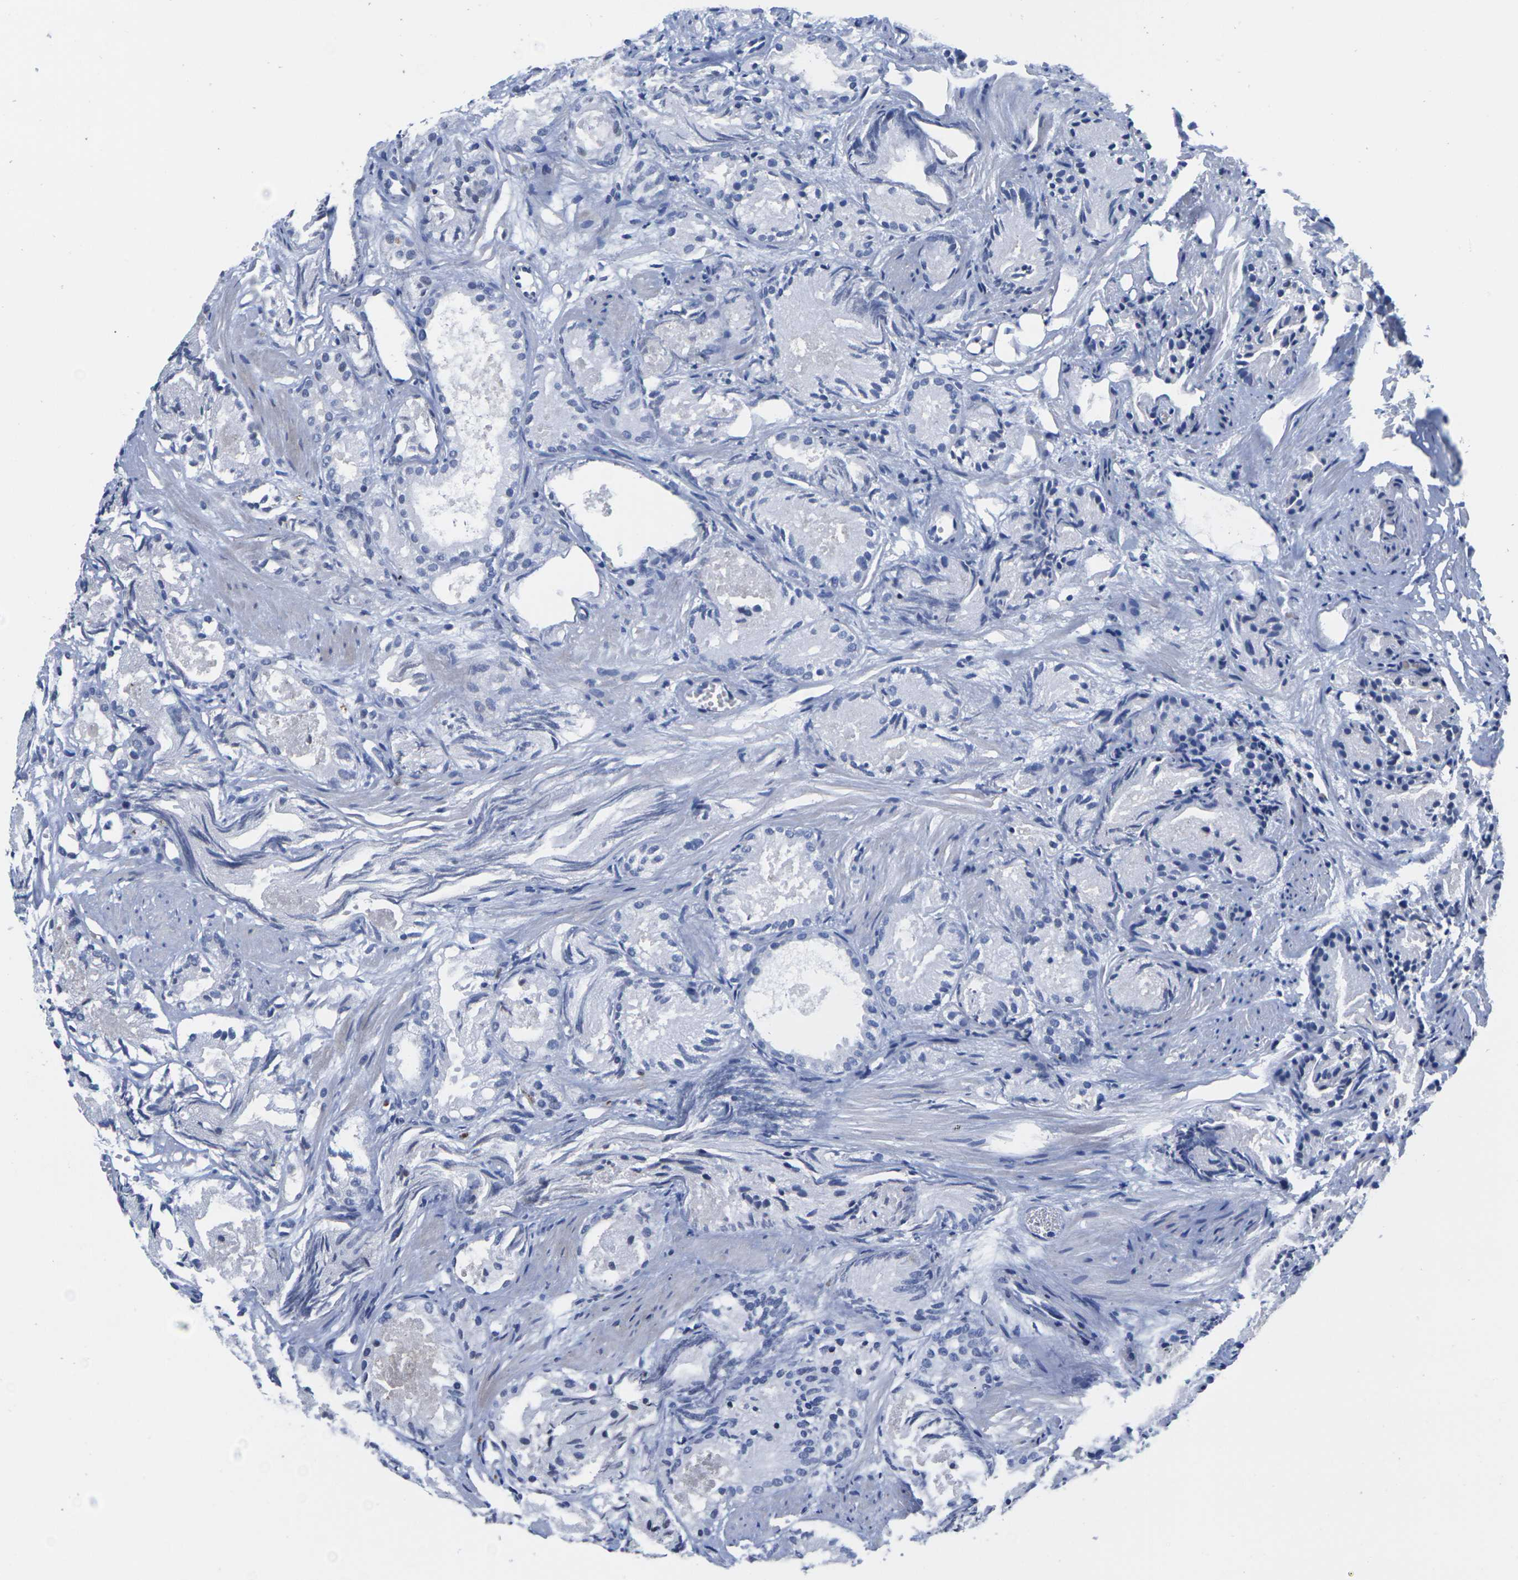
{"staining": {"intensity": "weak", "quantity": "25%-75%", "location": "cytoplasmic/membranous"}, "tissue": "prostate cancer", "cell_type": "Tumor cells", "image_type": "cancer", "snomed": [{"axis": "morphology", "description": "Adenocarcinoma, Low grade"}, {"axis": "topography", "description": "Prostate"}], "caption": "Protein analysis of prostate adenocarcinoma (low-grade) tissue shows weak cytoplasmic/membranous expression in about 25%-75% of tumor cells. (DAB (3,3'-diaminobenzidine) IHC, brown staining for protein, blue staining for nuclei).", "gene": "IQGAP1", "patient": {"sex": "male", "age": 72}}